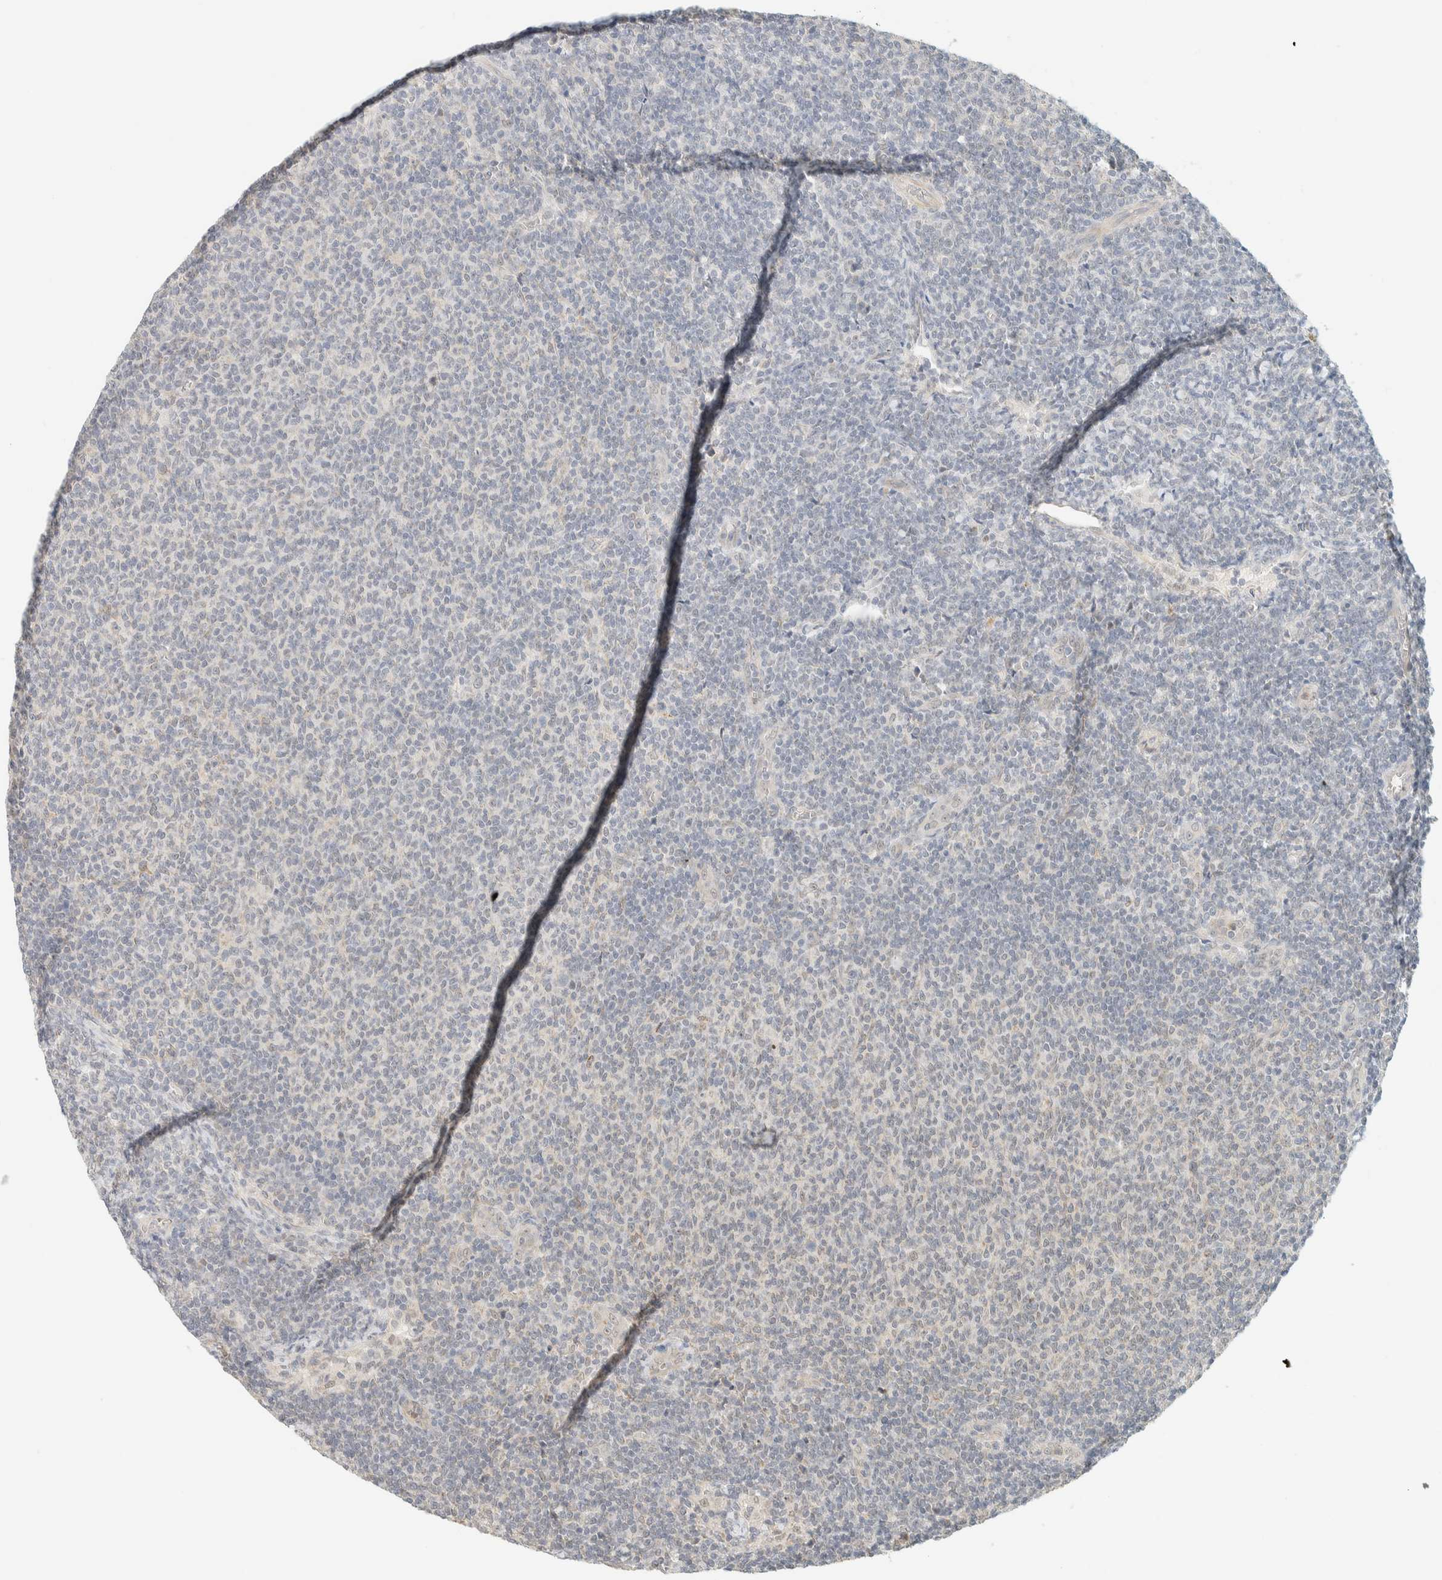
{"staining": {"intensity": "negative", "quantity": "none", "location": "none"}, "tissue": "lymphoma", "cell_type": "Tumor cells", "image_type": "cancer", "snomed": [{"axis": "morphology", "description": "Malignant lymphoma, non-Hodgkin's type, Low grade"}, {"axis": "topography", "description": "Lymph node"}], "caption": "IHC photomicrograph of lymphoma stained for a protein (brown), which exhibits no expression in tumor cells.", "gene": "TNK1", "patient": {"sex": "male", "age": 66}}